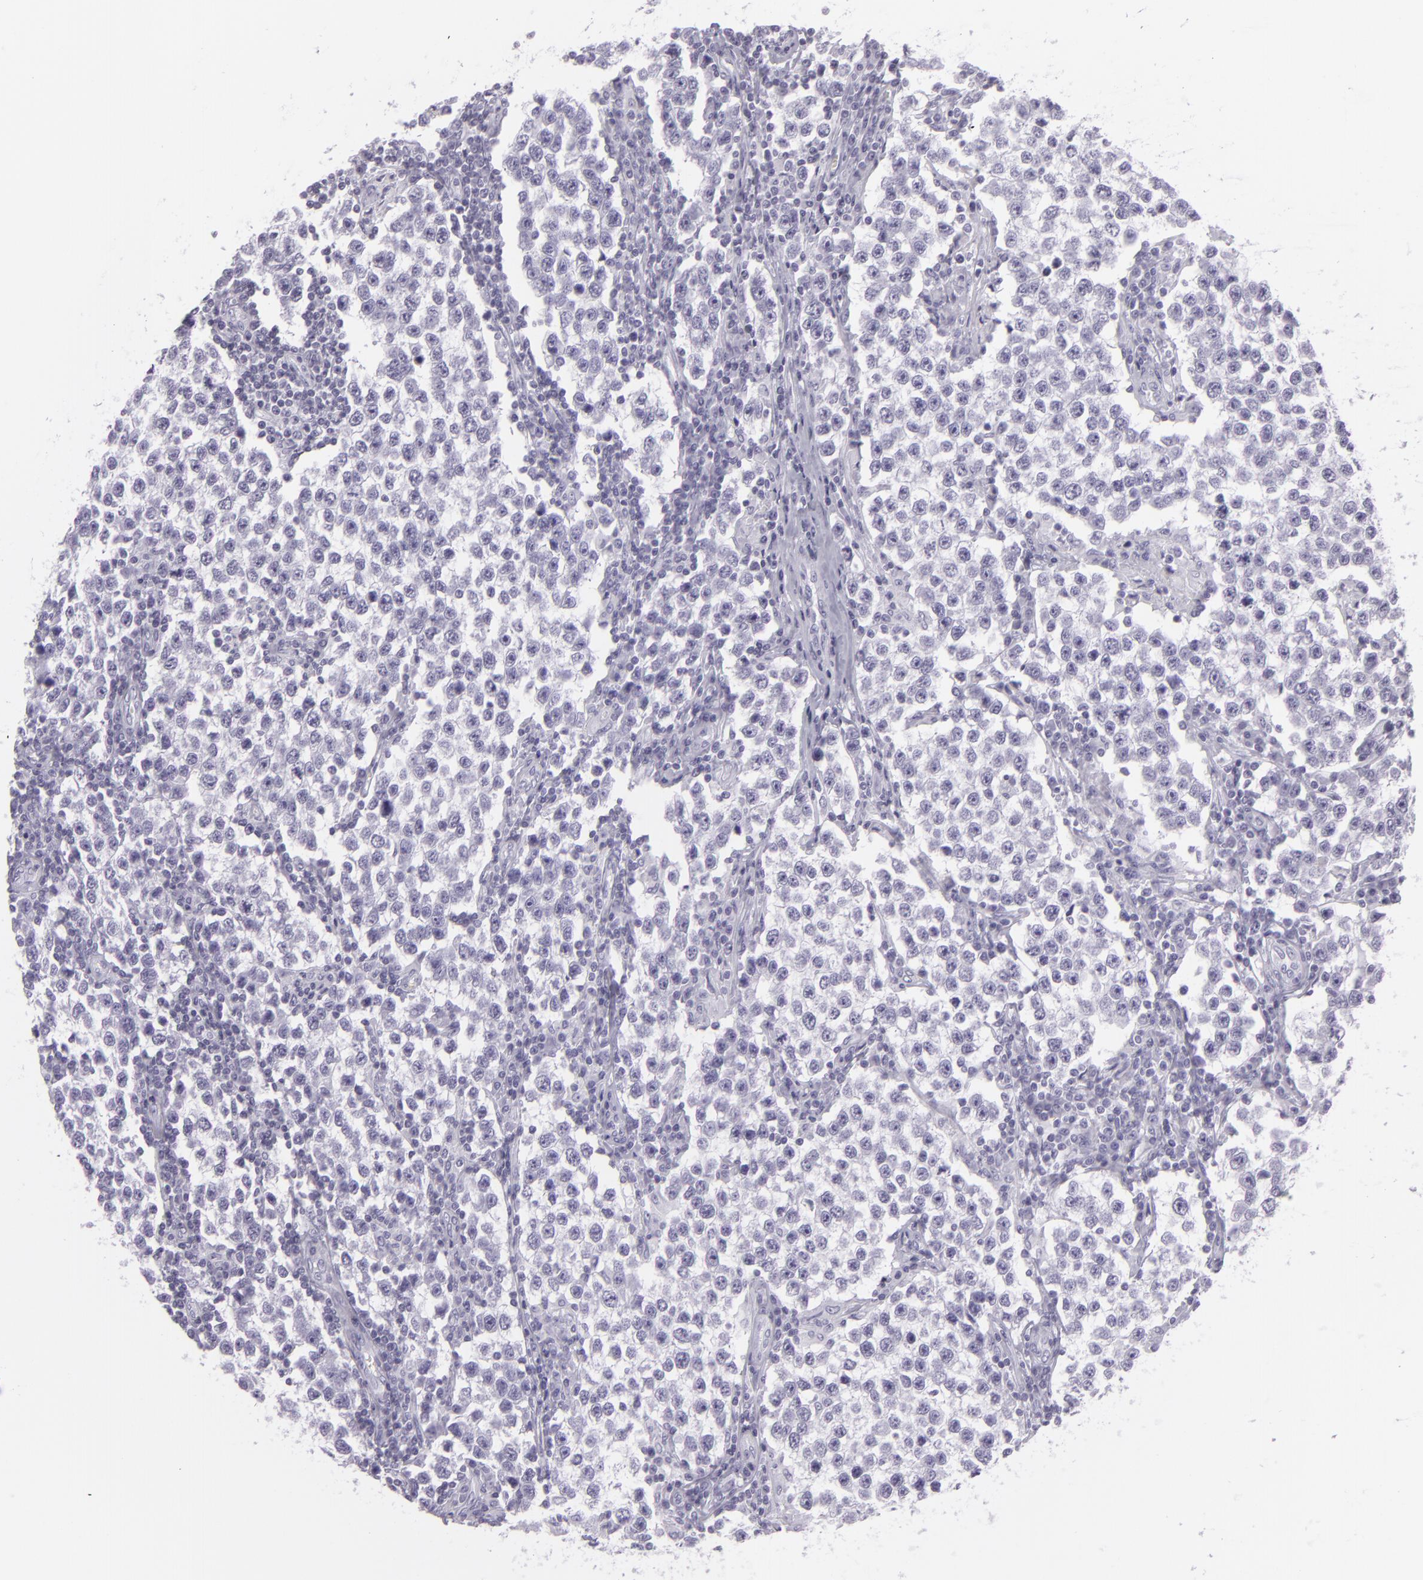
{"staining": {"intensity": "negative", "quantity": "none", "location": "none"}, "tissue": "testis cancer", "cell_type": "Tumor cells", "image_type": "cancer", "snomed": [{"axis": "morphology", "description": "Seminoma, NOS"}, {"axis": "topography", "description": "Testis"}], "caption": "A high-resolution histopathology image shows IHC staining of testis cancer, which displays no significant positivity in tumor cells.", "gene": "MUC6", "patient": {"sex": "male", "age": 36}}